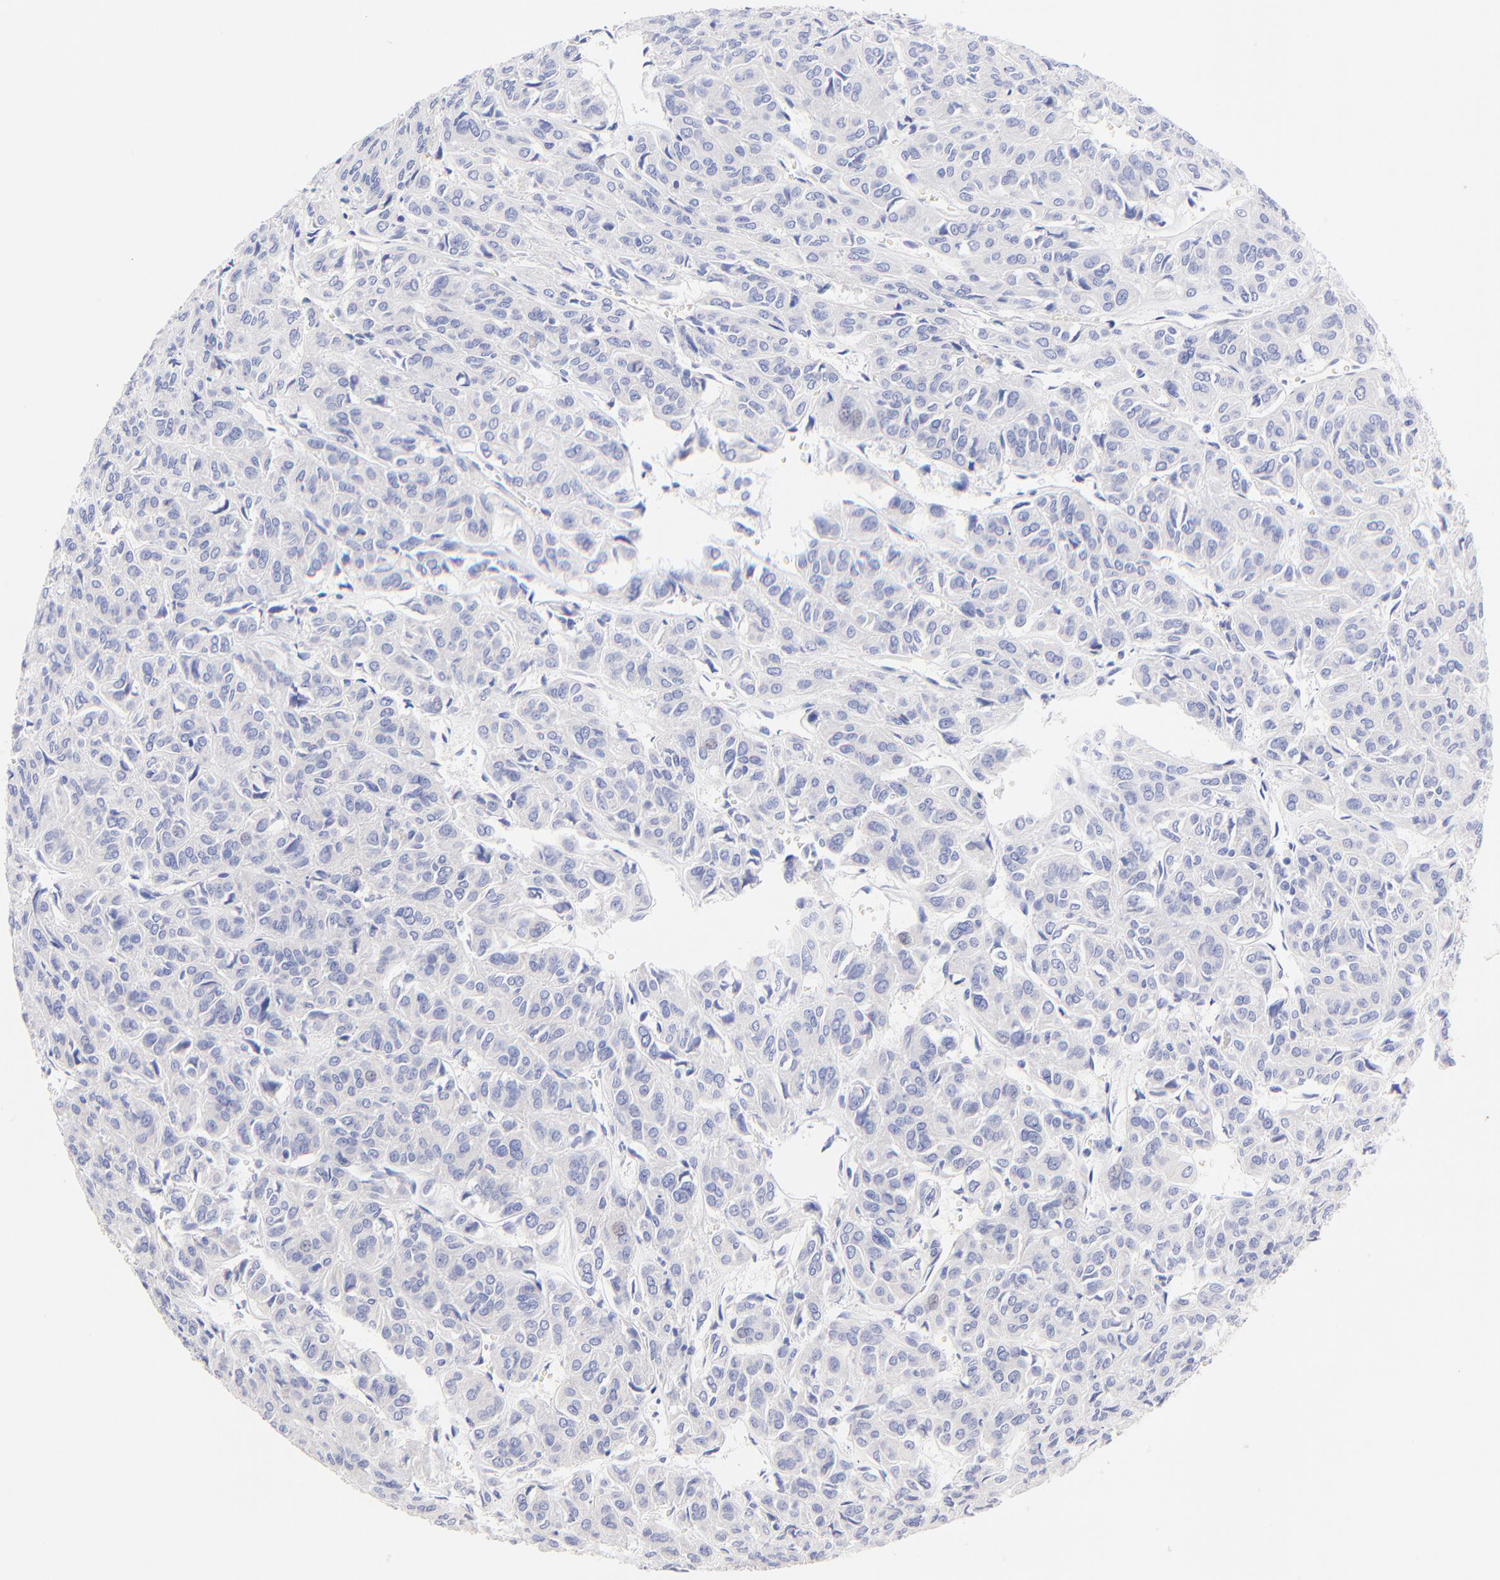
{"staining": {"intensity": "negative", "quantity": "none", "location": "none"}, "tissue": "thyroid cancer", "cell_type": "Tumor cells", "image_type": "cancer", "snomed": [{"axis": "morphology", "description": "Follicular adenoma carcinoma, NOS"}, {"axis": "topography", "description": "Thyroid gland"}], "caption": "Thyroid cancer (follicular adenoma carcinoma) stained for a protein using immunohistochemistry displays no positivity tumor cells.", "gene": "RAB3A", "patient": {"sex": "female", "age": 71}}